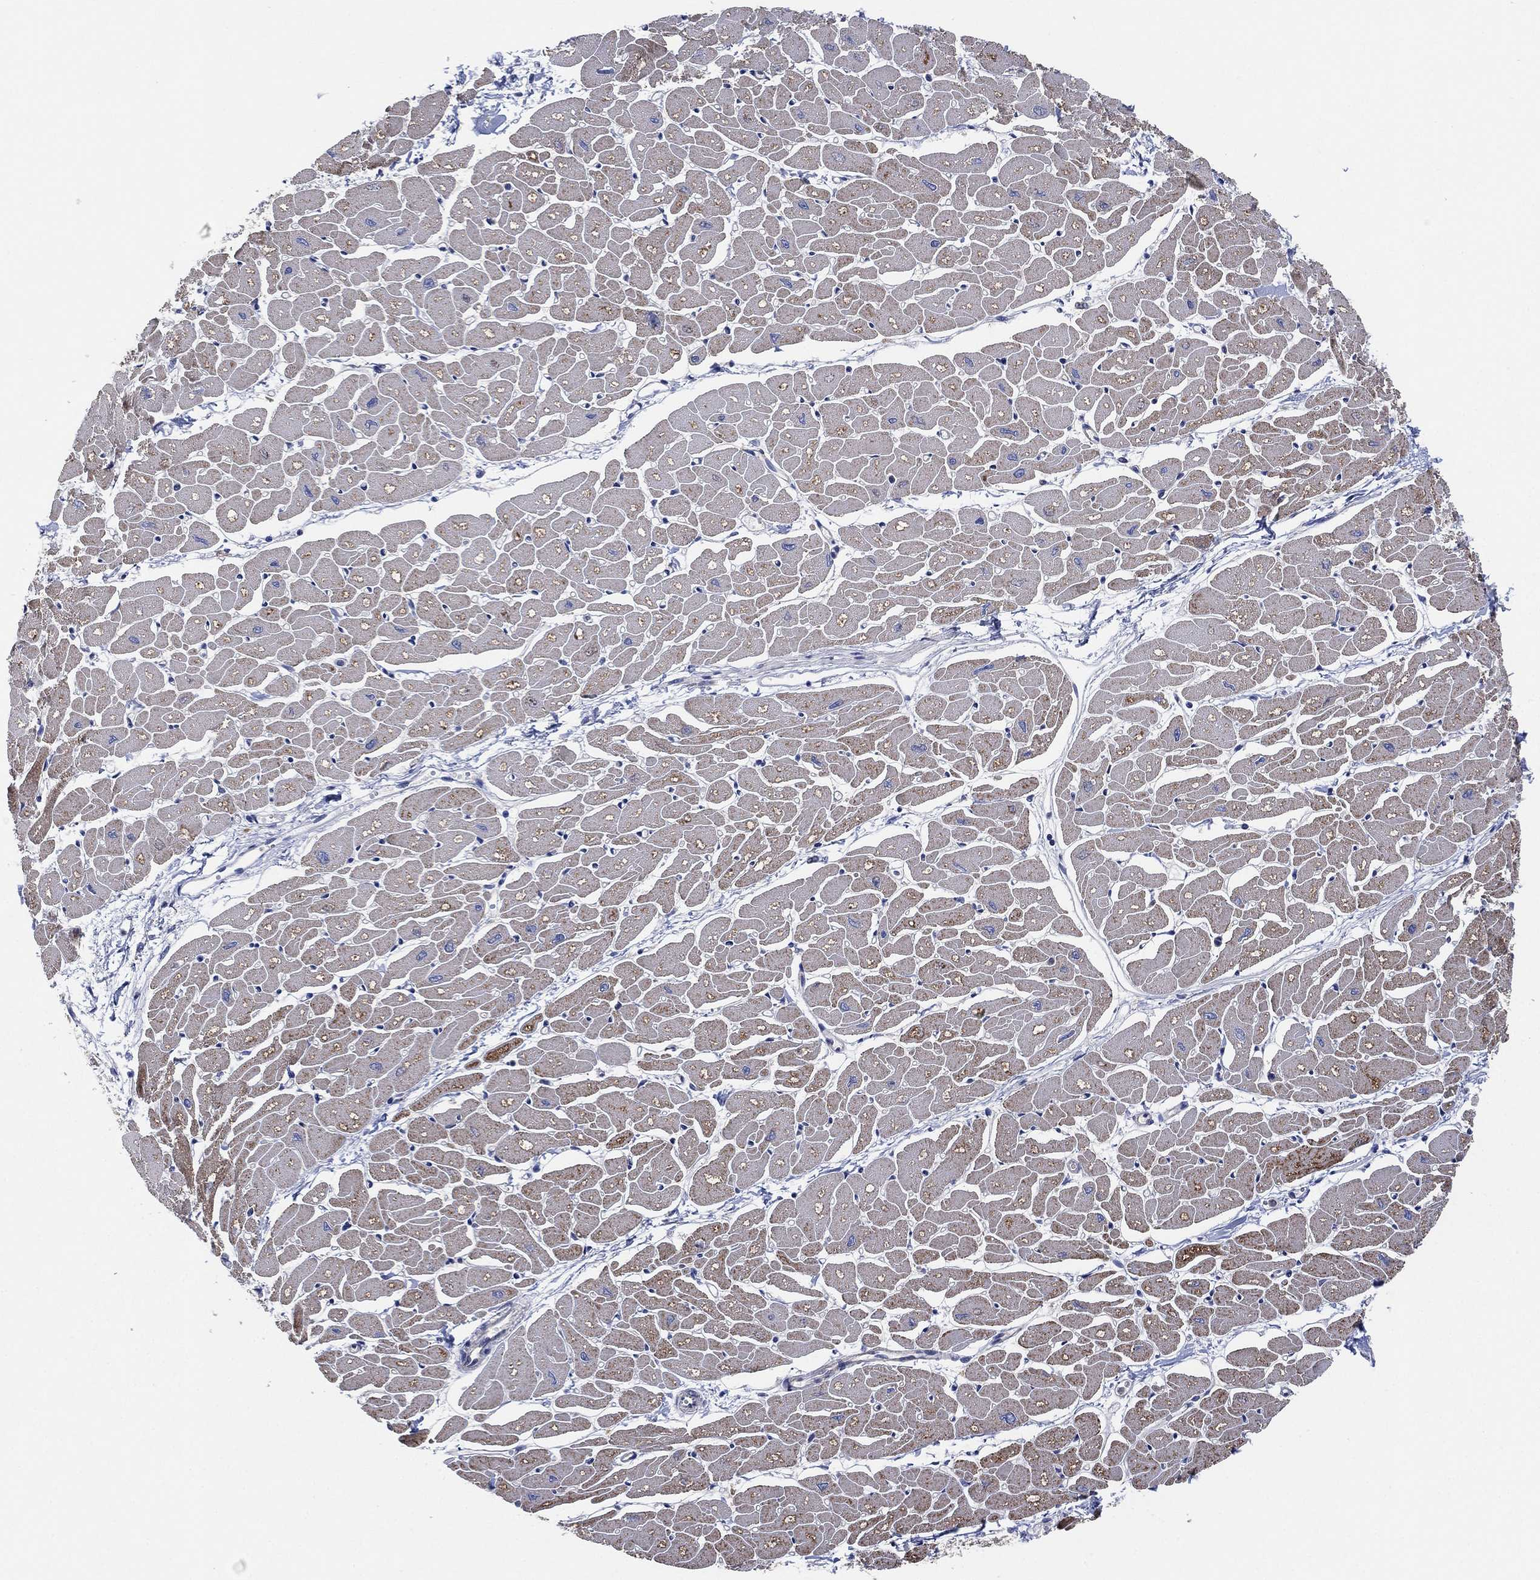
{"staining": {"intensity": "moderate", "quantity": "25%-75%", "location": "cytoplasmic/membranous"}, "tissue": "heart muscle", "cell_type": "Cardiomyocytes", "image_type": "normal", "snomed": [{"axis": "morphology", "description": "Normal tissue, NOS"}, {"axis": "topography", "description": "Heart"}], "caption": "Cardiomyocytes reveal moderate cytoplasmic/membranous positivity in approximately 25%-75% of cells in unremarkable heart muscle.", "gene": "FES", "patient": {"sex": "male", "age": 57}}